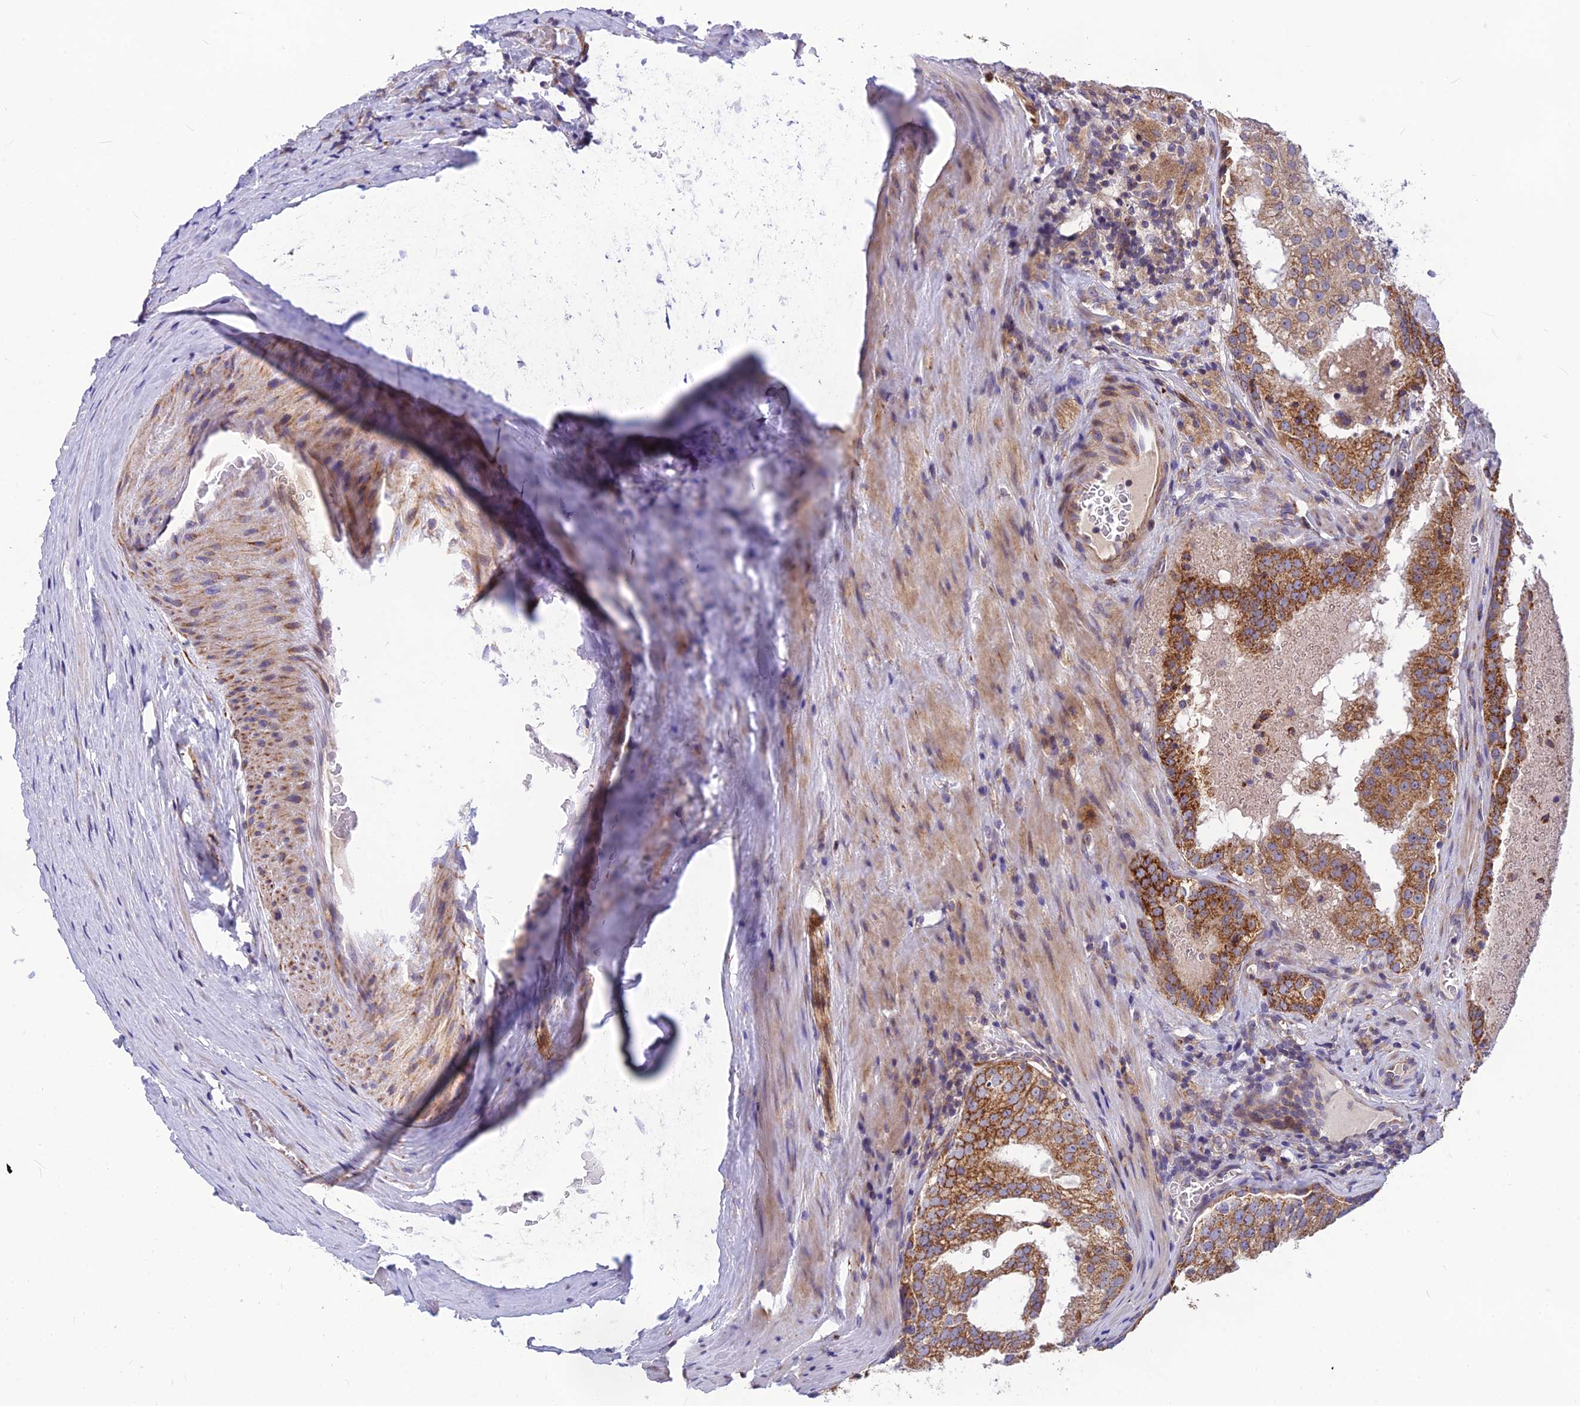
{"staining": {"intensity": "strong", "quantity": ">75%", "location": "cytoplasmic/membranous"}, "tissue": "prostate cancer", "cell_type": "Tumor cells", "image_type": "cancer", "snomed": [{"axis": "morphology", "description": "Adenocarcinoma, High grade"}, {"axis": "topography", "description": "Prostate"}], "caption": "An image of prostate cancer stained for a protein reveals strong cytoplasmic/membranous brown staining in tumor cells.", "gene": "PTCD2", "patient": {"sex": "male", "age": 68}}